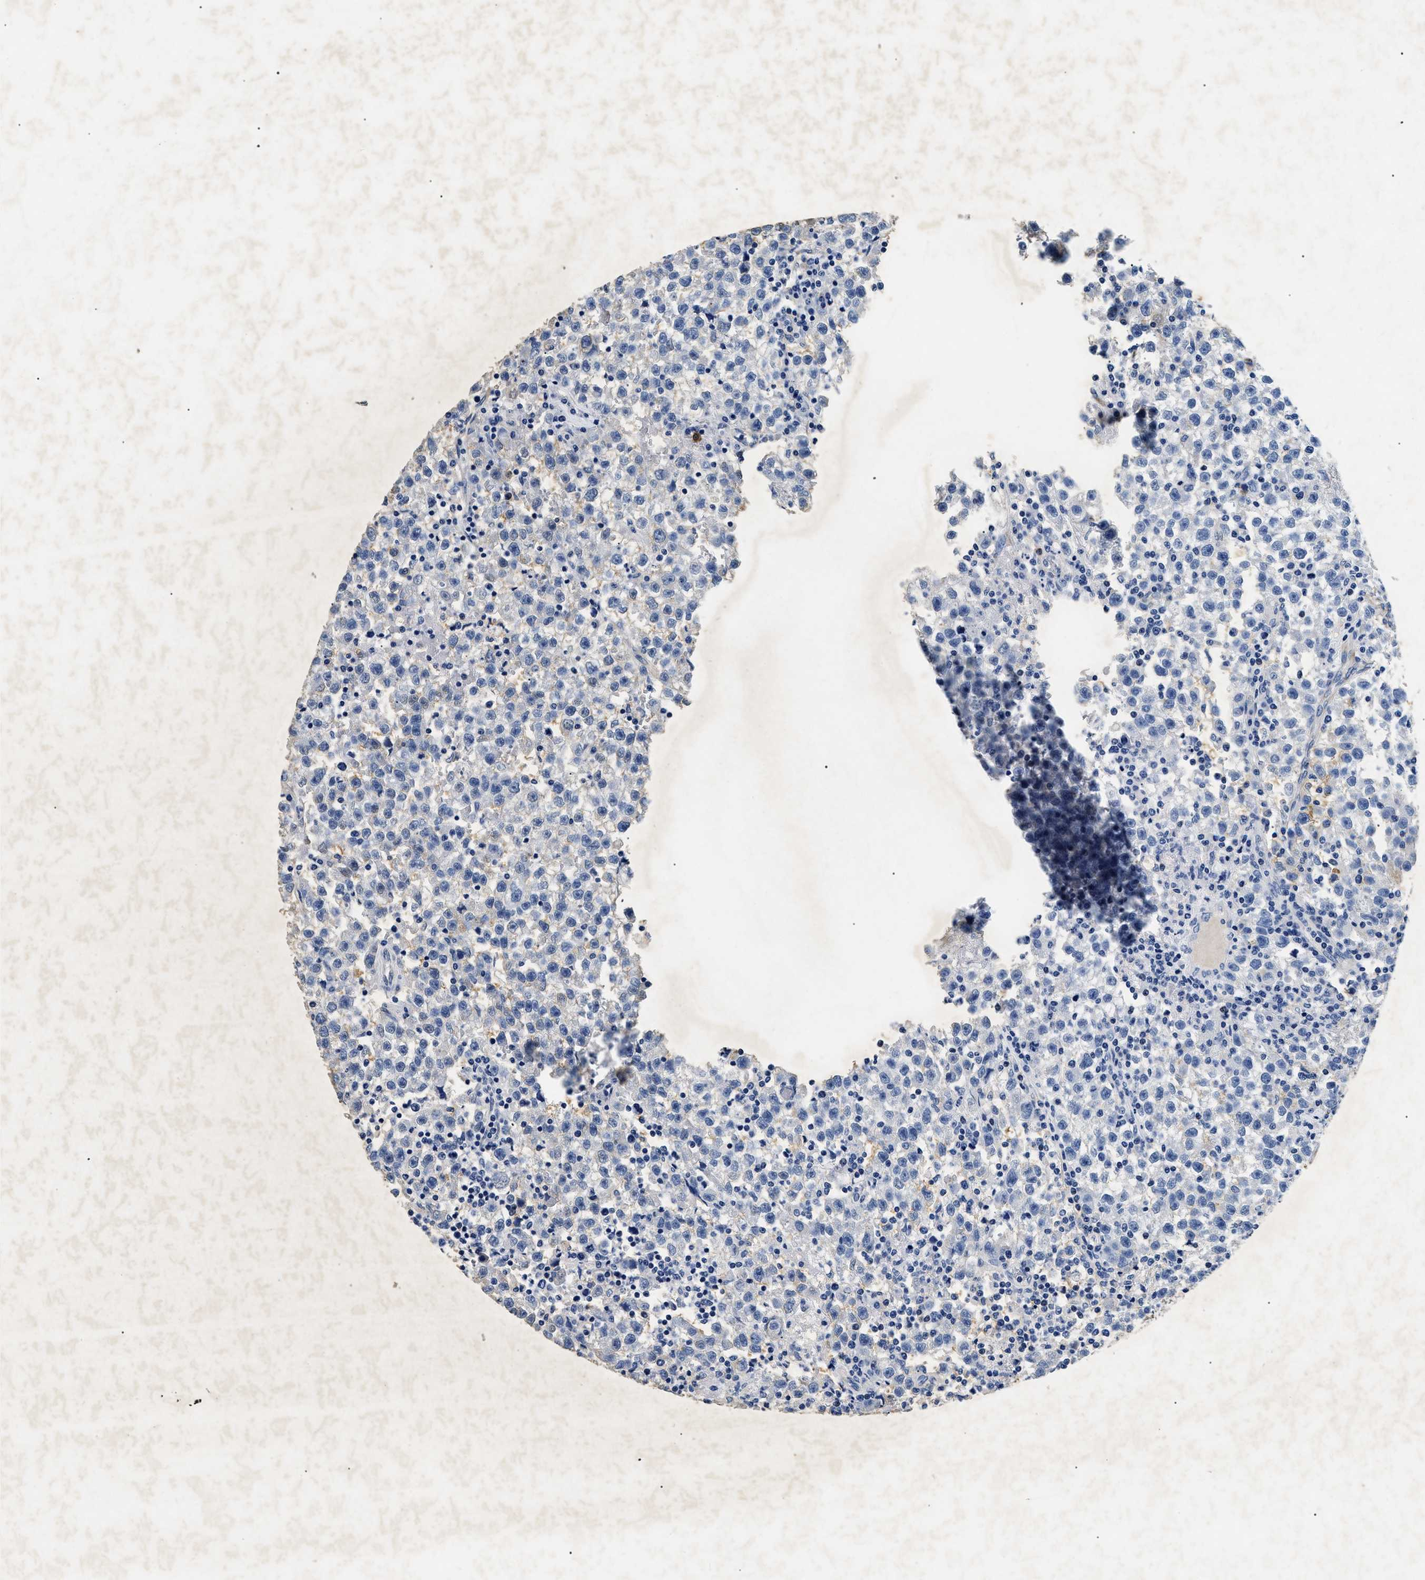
{"staining": {"intensity": "negative", "quantity": "none", "location": "none"}, "tissue": "testis cancer", "cell_type": "Tumor cells", "image_type": "cancer", "snomed": [{"axis": "morphology", "description": "Seminoma, NOS"}, {"axis": "topography", "description": "Testis"}], "caption": "Immunohistochemical staining of human testis cancer displays no significant staining in tumor cells.", "gene": "LAMA3", "patient": {"sex": "male", "age": 22}}